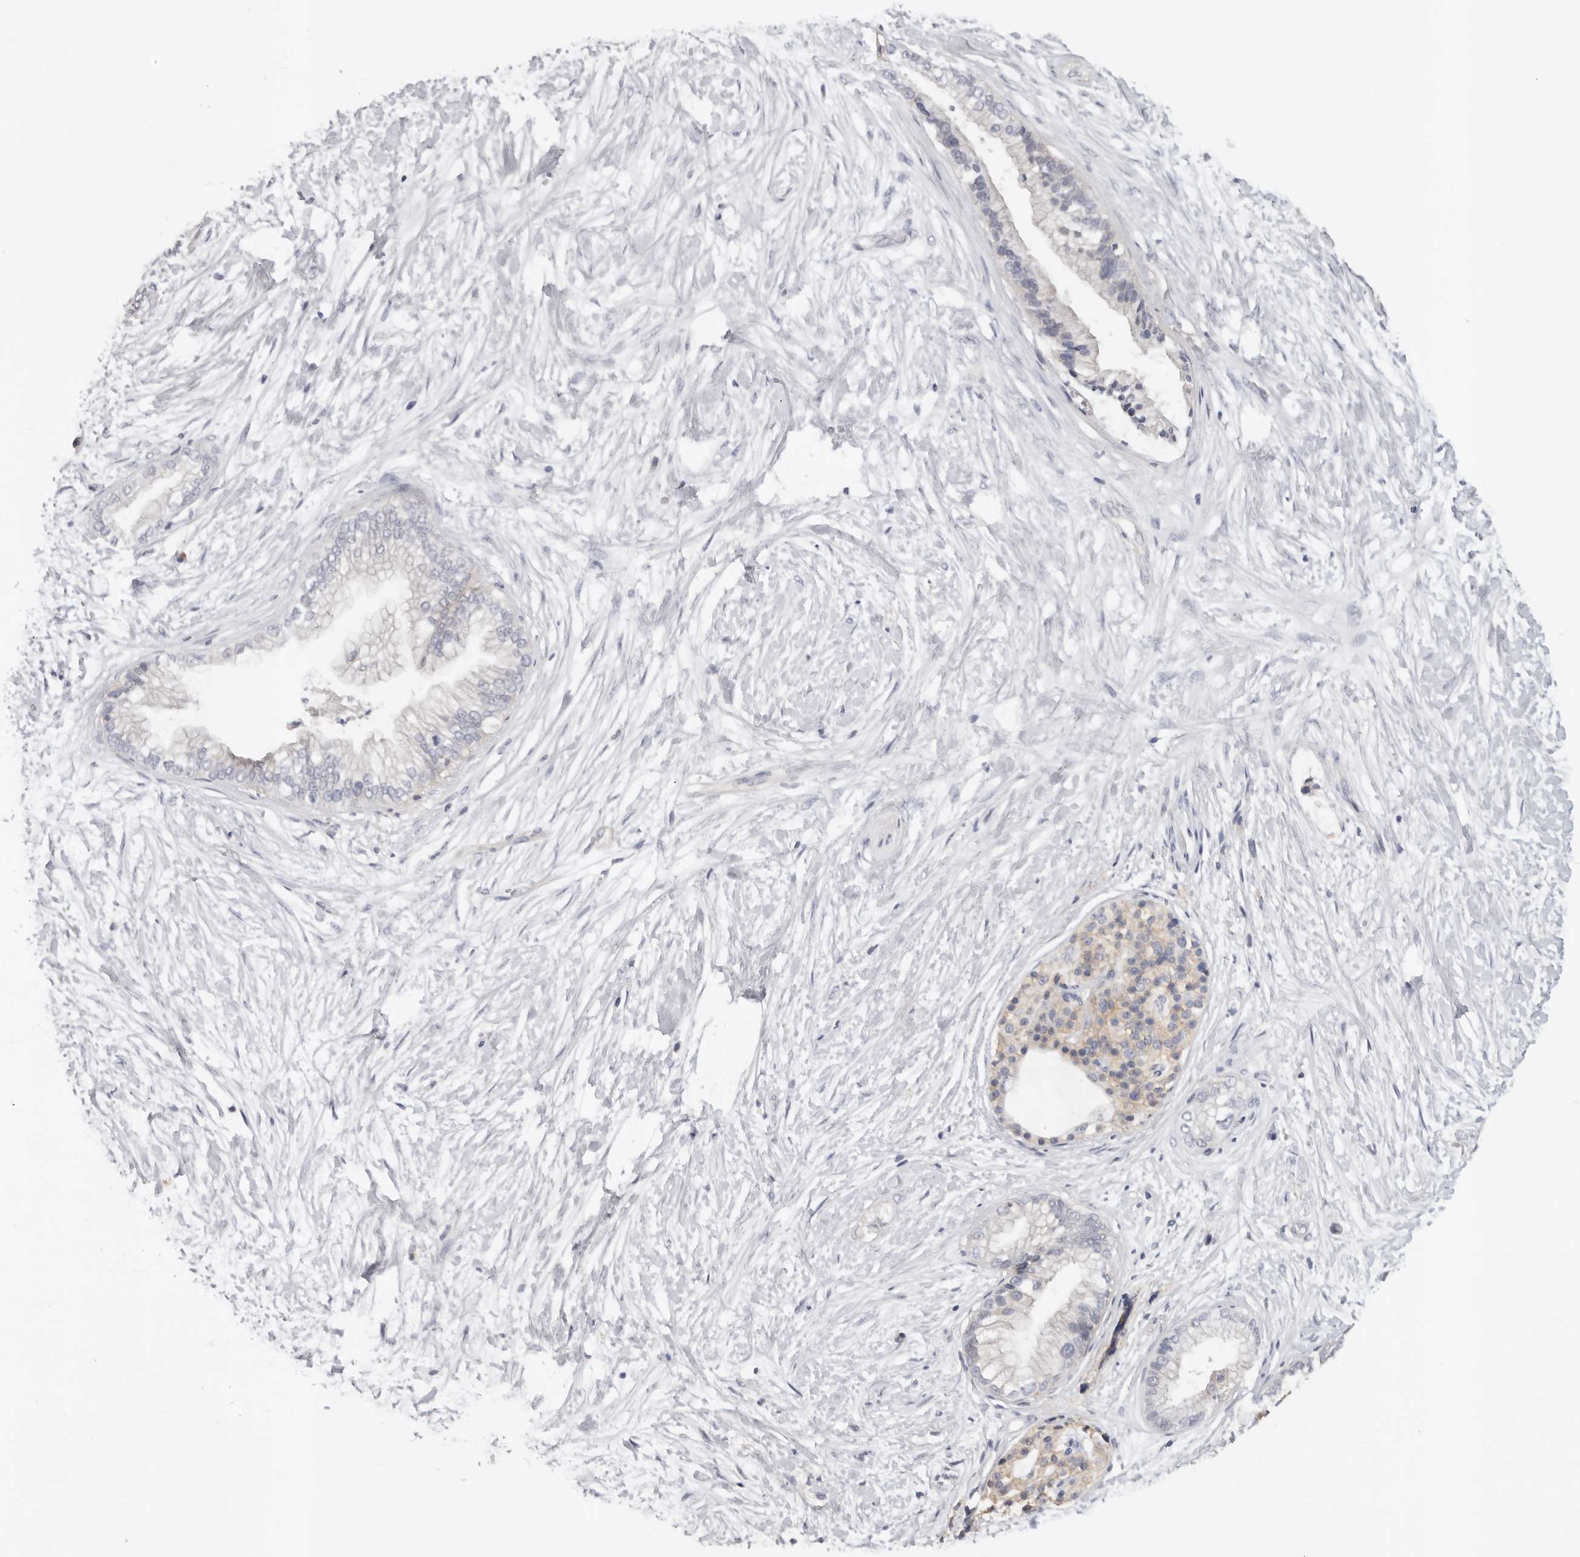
{"staining": {"intensity": "negative", "quantity": "none", "location": "none"}, "tissue": "pancreatic cancer", "cell_type": "Tumor cells", "image_type": "cancer", "snomed": [{"axis": "morphology", "description": "Adenocarcinoma, NOS"}, {"axis": "topography", "description": "Pancreas"}], "caption": "There is no significant staining in tumor cells of pancreatic adenocarcinoma.", "gene": "WDTC1", "patient": {"sex": "male", "age": 68}}